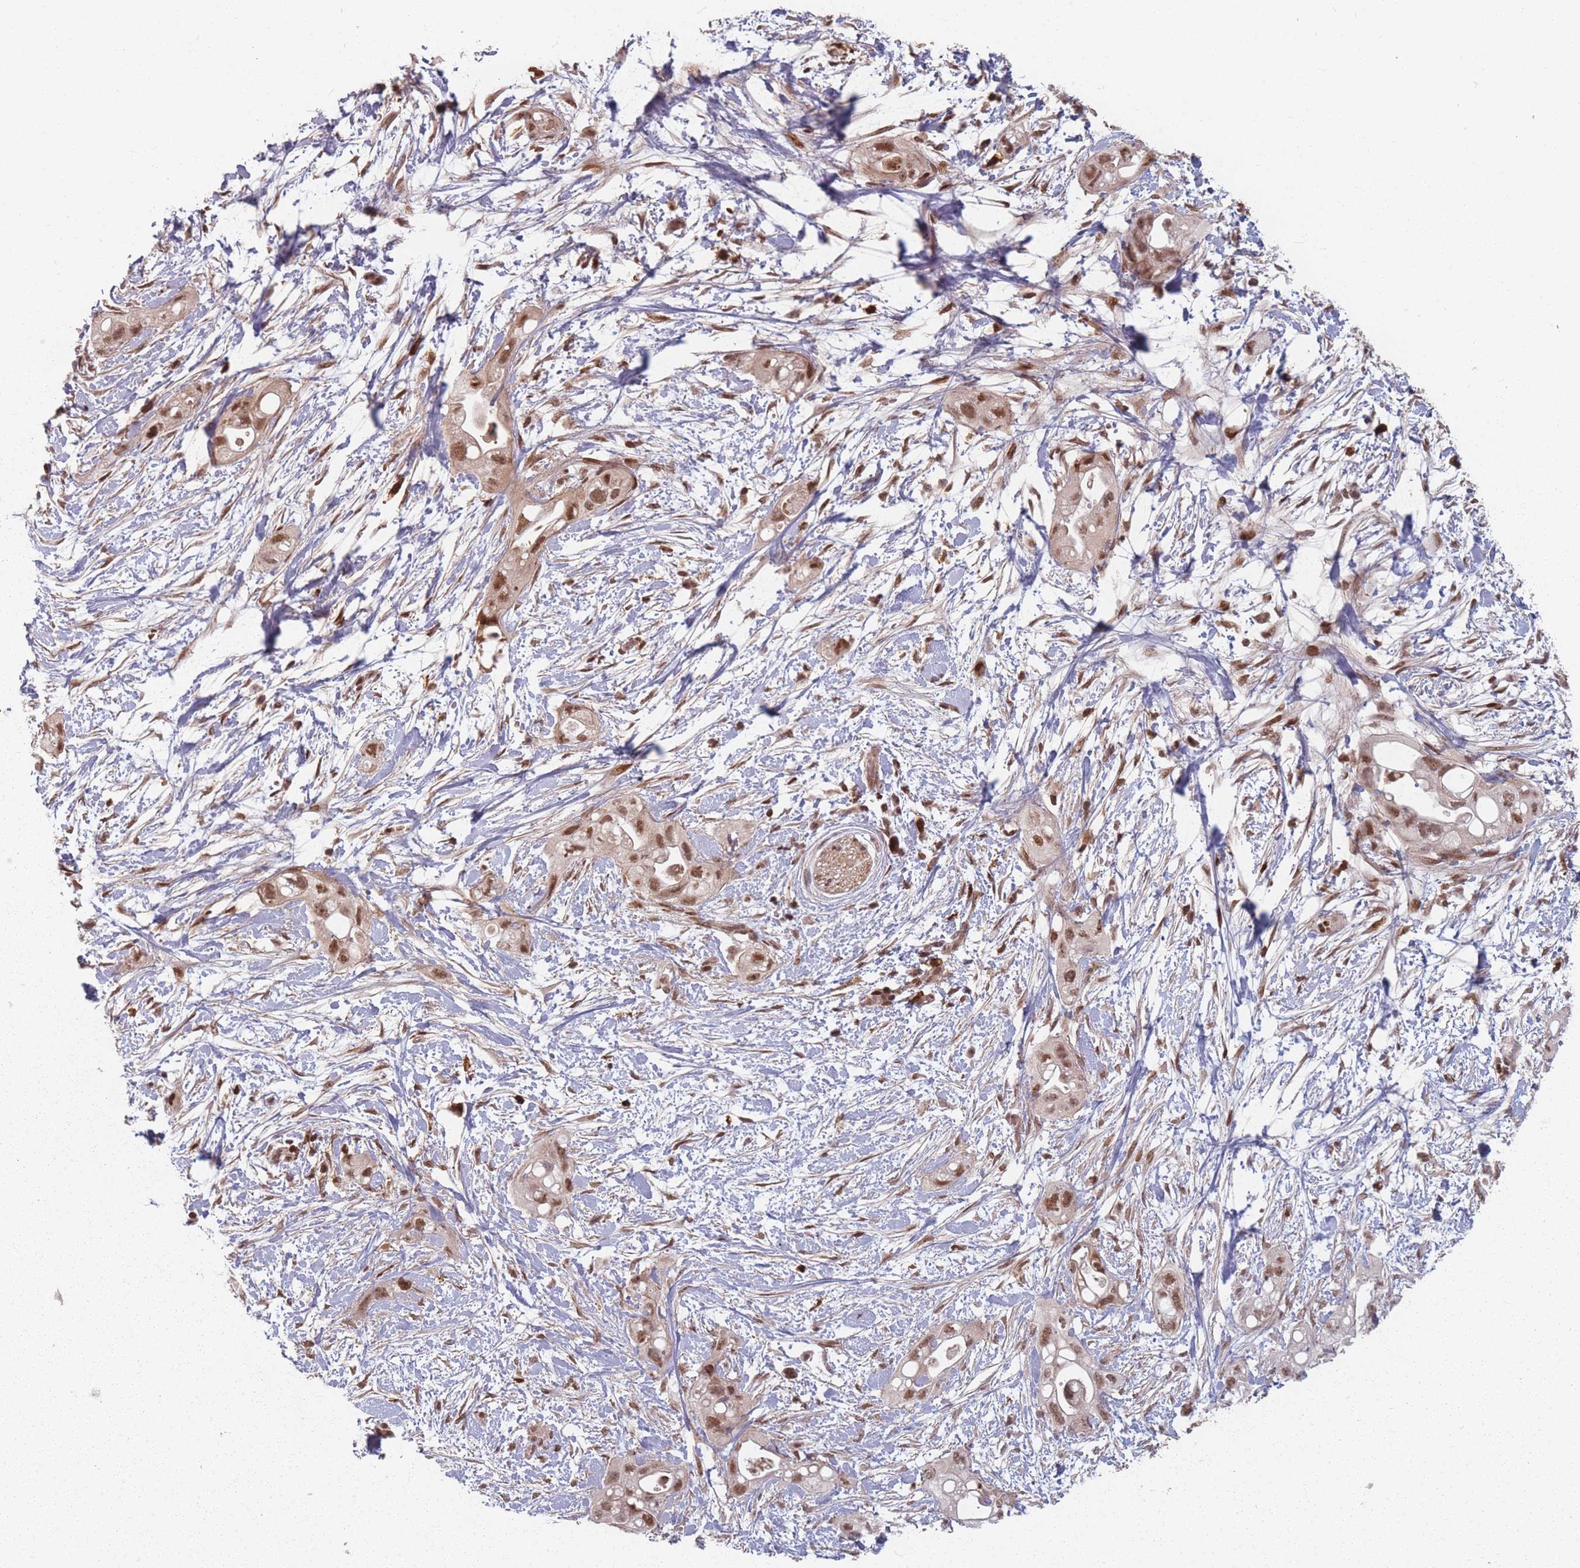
{"staining": {"intensity": "moderate", "quantity": ">75%", "location": "nuclear"}, "tissue": "pancreatic cancer", "cell_type": "Tumor cells", "image_type": "cancer", "snomed": [{"axis": "morphology", "description": "Adenocarcinoma, NOS"}, {"axis": "topography", "description": "Pancreas"}], "caption": "This is a histology image of immunohistochemistry (IHC) staining of adenocarcinoma (pancreatic), which shows moderate staining in the nuclear of tumor cells.", "gene": "WDR55", "patient": {"sex": "female", "age": 72}}